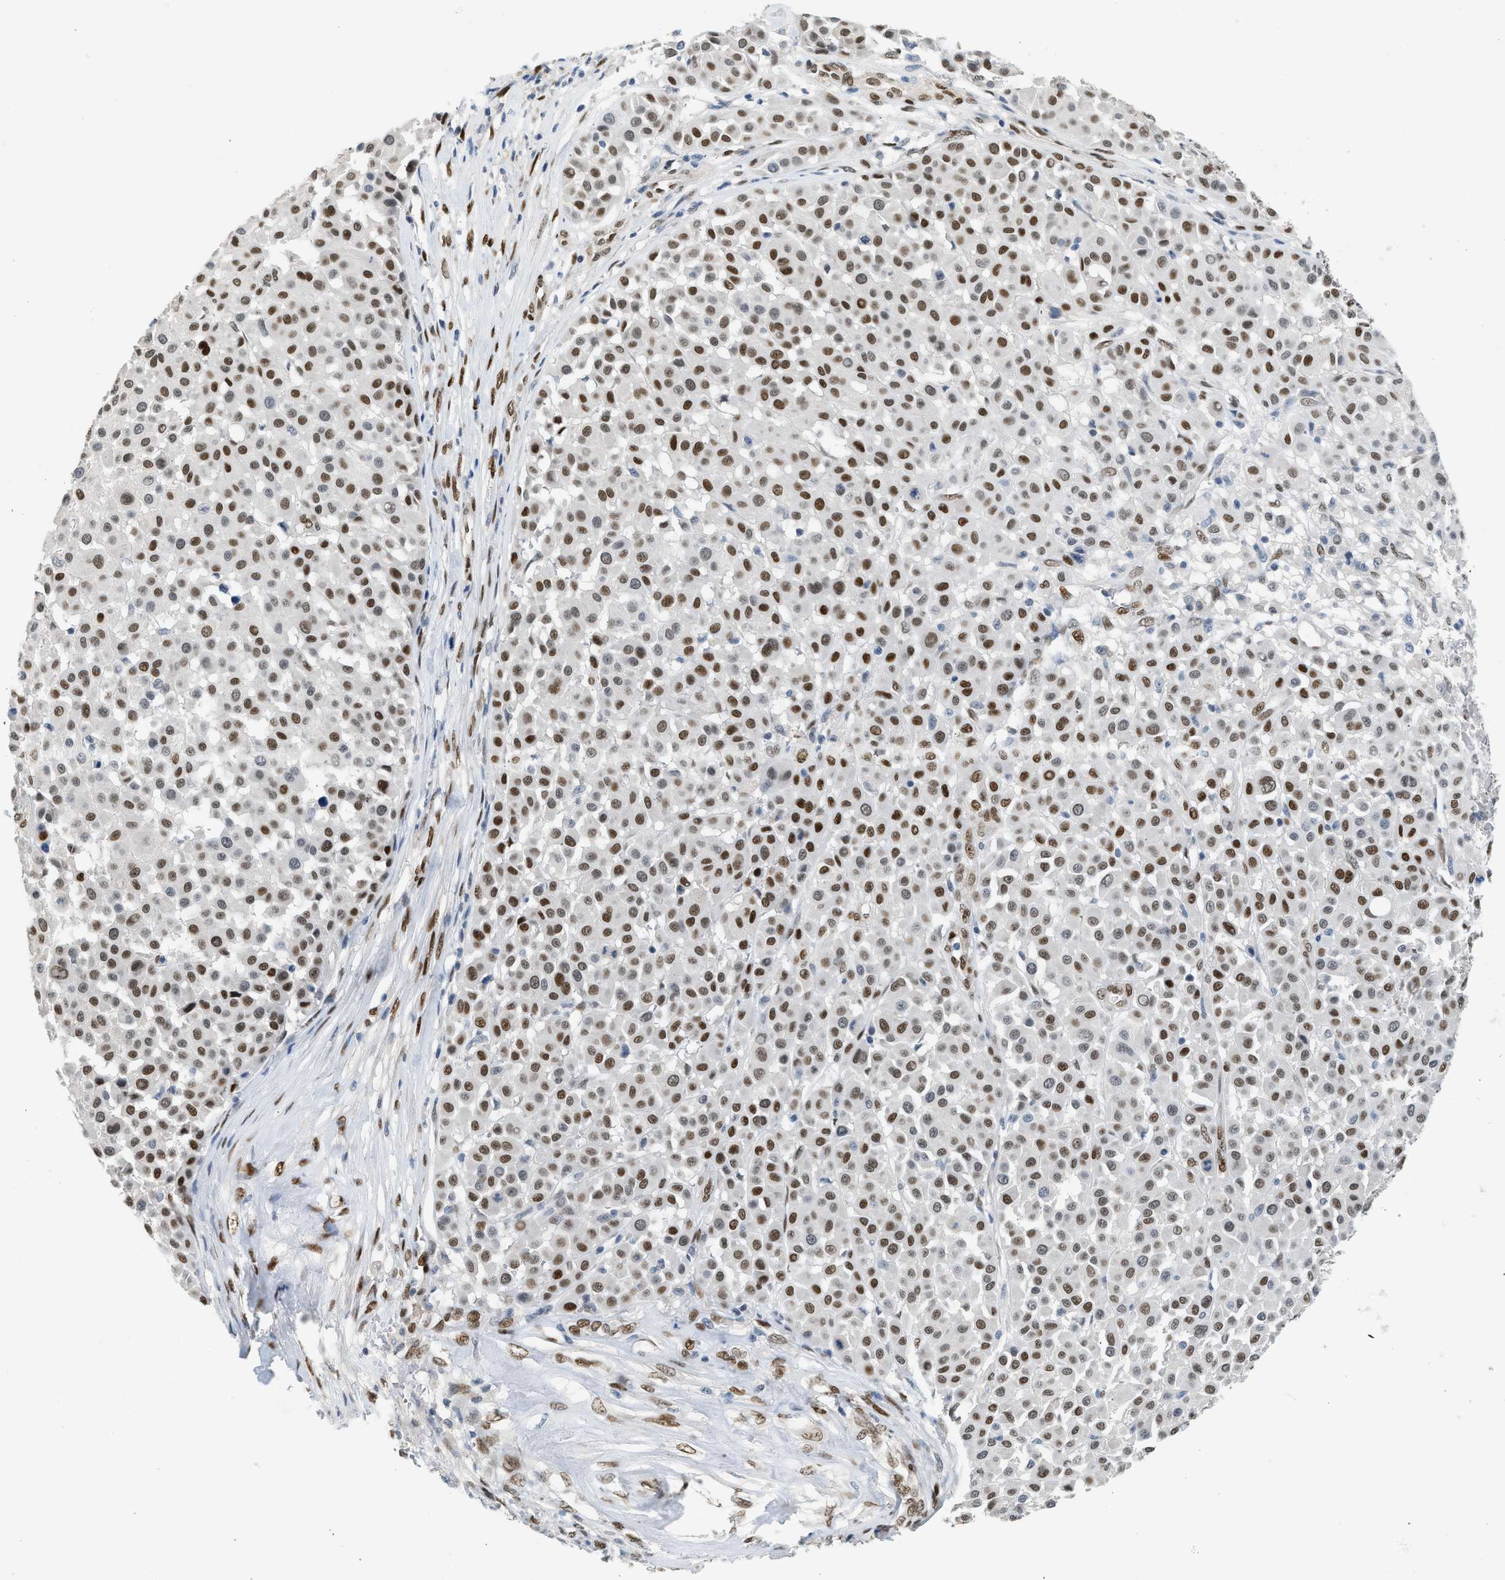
{"staining": {"intensity": "strong", "quantity": ">75%", "location": "nuclear"}, "tissue": "melanoma", "cell_type": "Tumor cells", "image_type": "cancer", "snomed": [{"axis": "morphology", "description": "Malignant melanoma, Metastatic site"}, {"axis": "topography", "description": "Soft tissue"}], "caption": "Immunohistochemistry histopathology image of neoplastic tissue: malignant melanoma (metastatic site) stained using IHC shows high levels of strong protein expression localized specifically in the nuclear of tumor cells, appearing as a nuclear brown color.", "gene": "ZBTB20", "patient": {"sex": "male", "age": 41}}